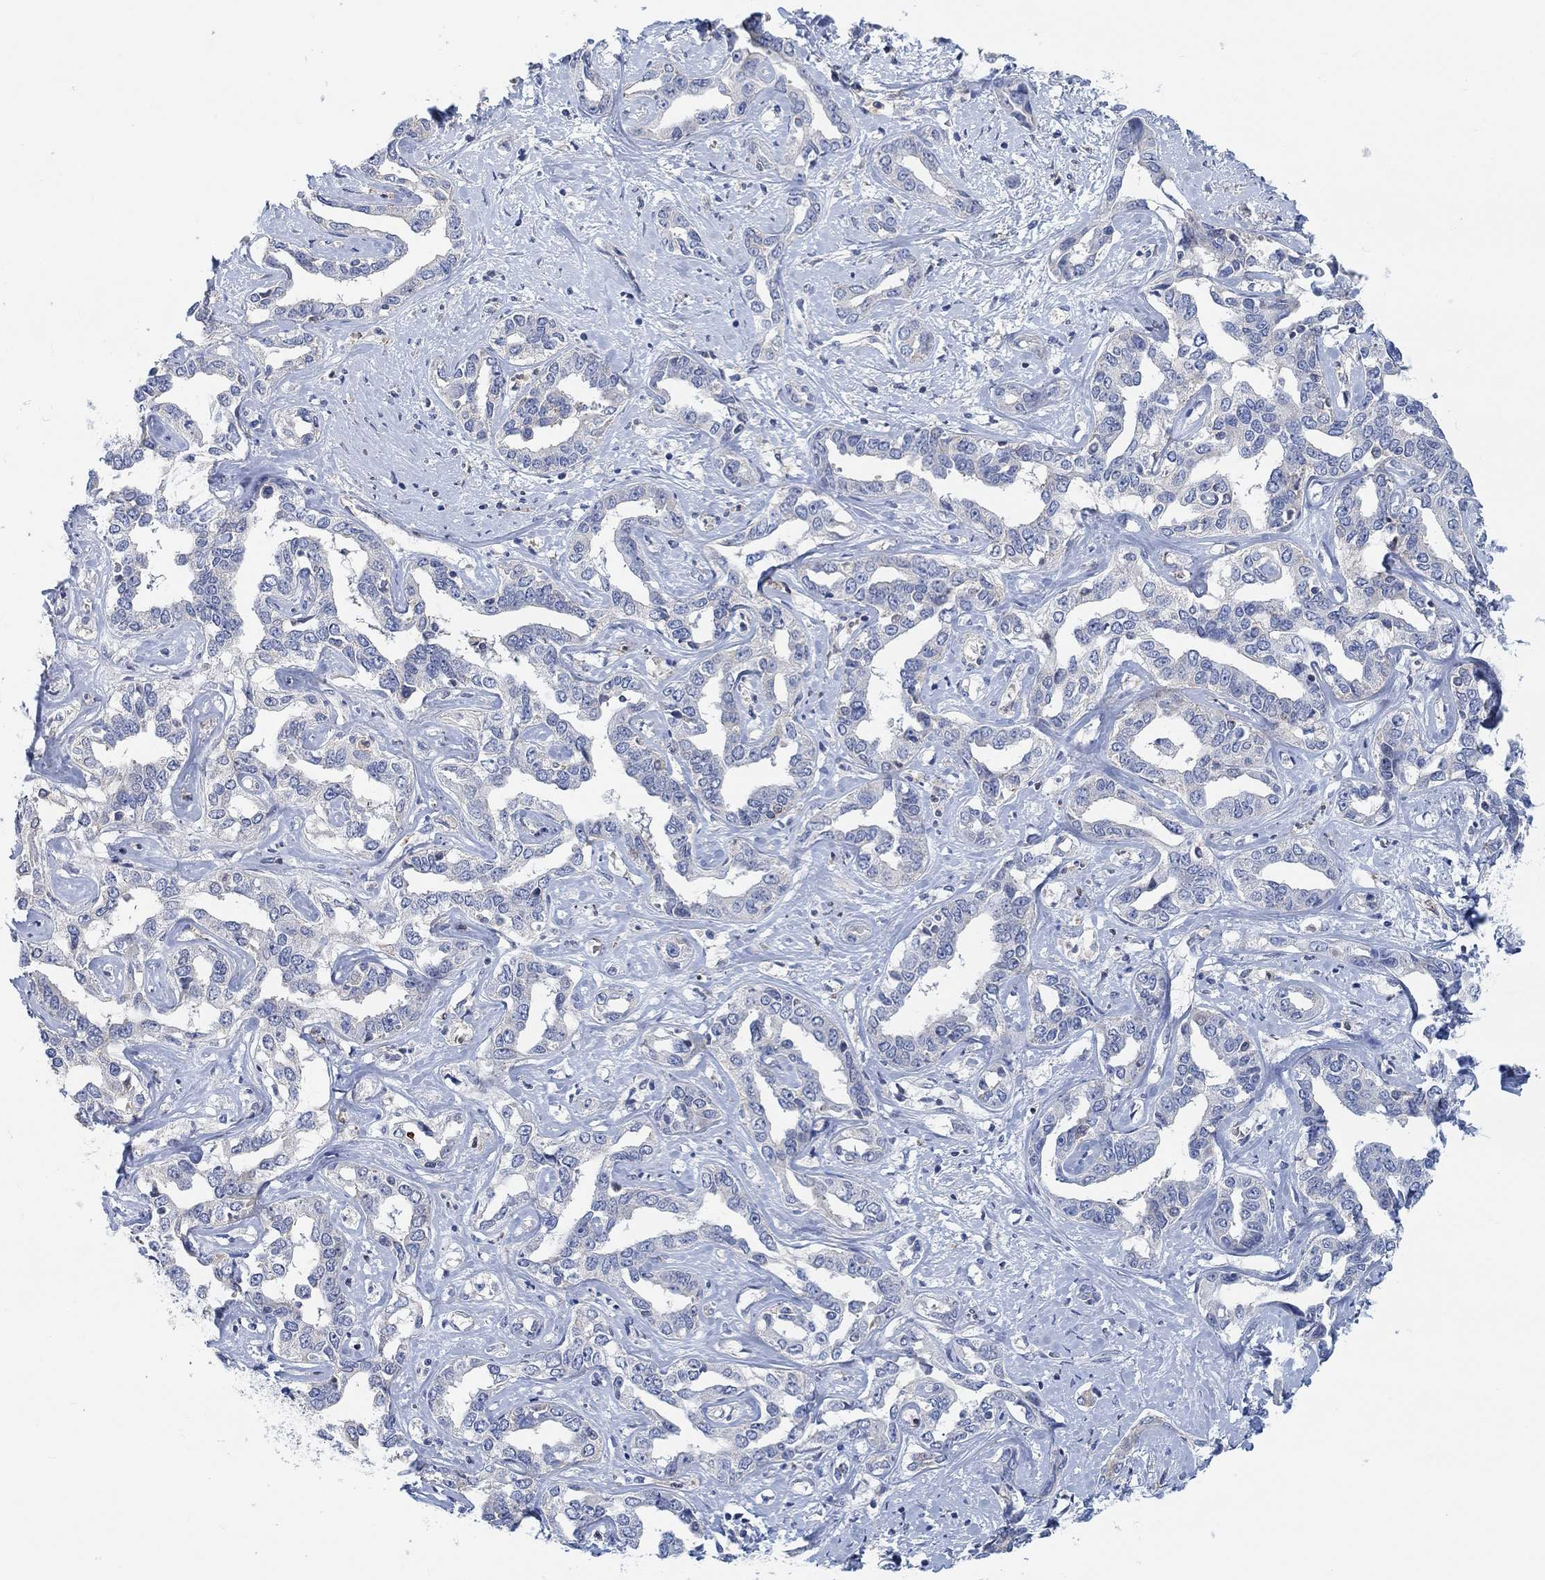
{"staining": {"intensity": "negative", "quantity": "none", "location": "none"}, "tissue": "liver cancer", "cell_type": "Tumor cells", "image_type": "cancer", "snomed": [{"axis": "morphology", "description": "Cholangiocarcinoma"}, {"axis": "topography", "description": "Liver"}], "caption": "An immunohistochemistry photomicrograph of liver cancer (cholangiocarcinoma) is shown. There is no staining in tumor cells of liver cancer (cholangiocarcinoma).", "gene": "PMFBP1", "patient": {"sex": "male", "age": 59}}